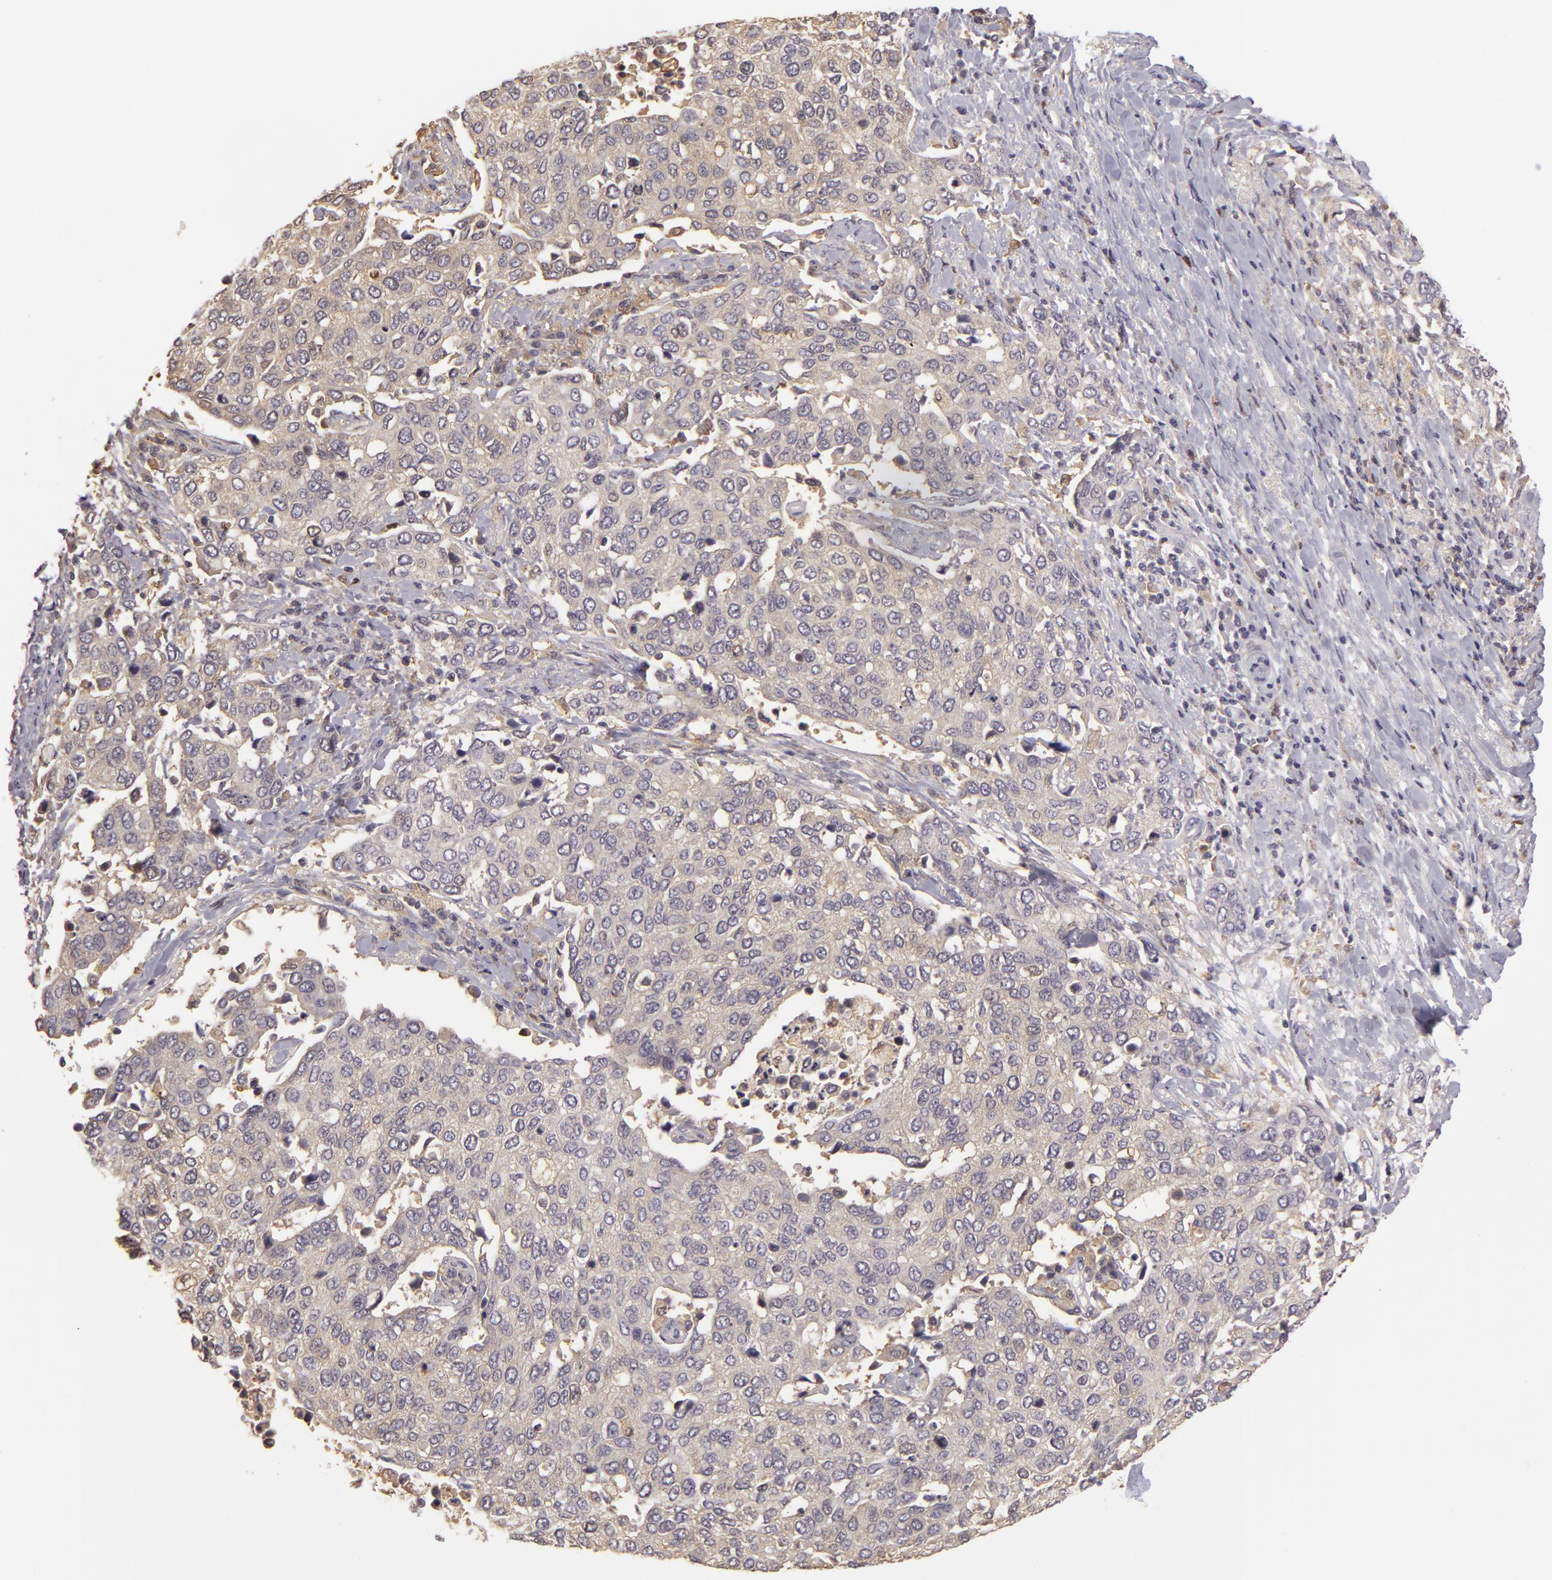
{"staining": {"intensity": "negative", "quantity": "none", "location": "none"}, "tissue": "cervical cancer", "cell_type": "Tumor cells", "image_type": "cancer", "snomed": [{"axis": "morphology", "description": "Squamous cell carcinoma, NOS"}, {"axis": "topography", "description": "Cervix"}], "caption": "Image shows no significant protein positivity in tumor cells of cervical cancer (squamous cell carcinoma).", "gene": "GNPDA1", "patient": {"sex": "female", "age": 54}}